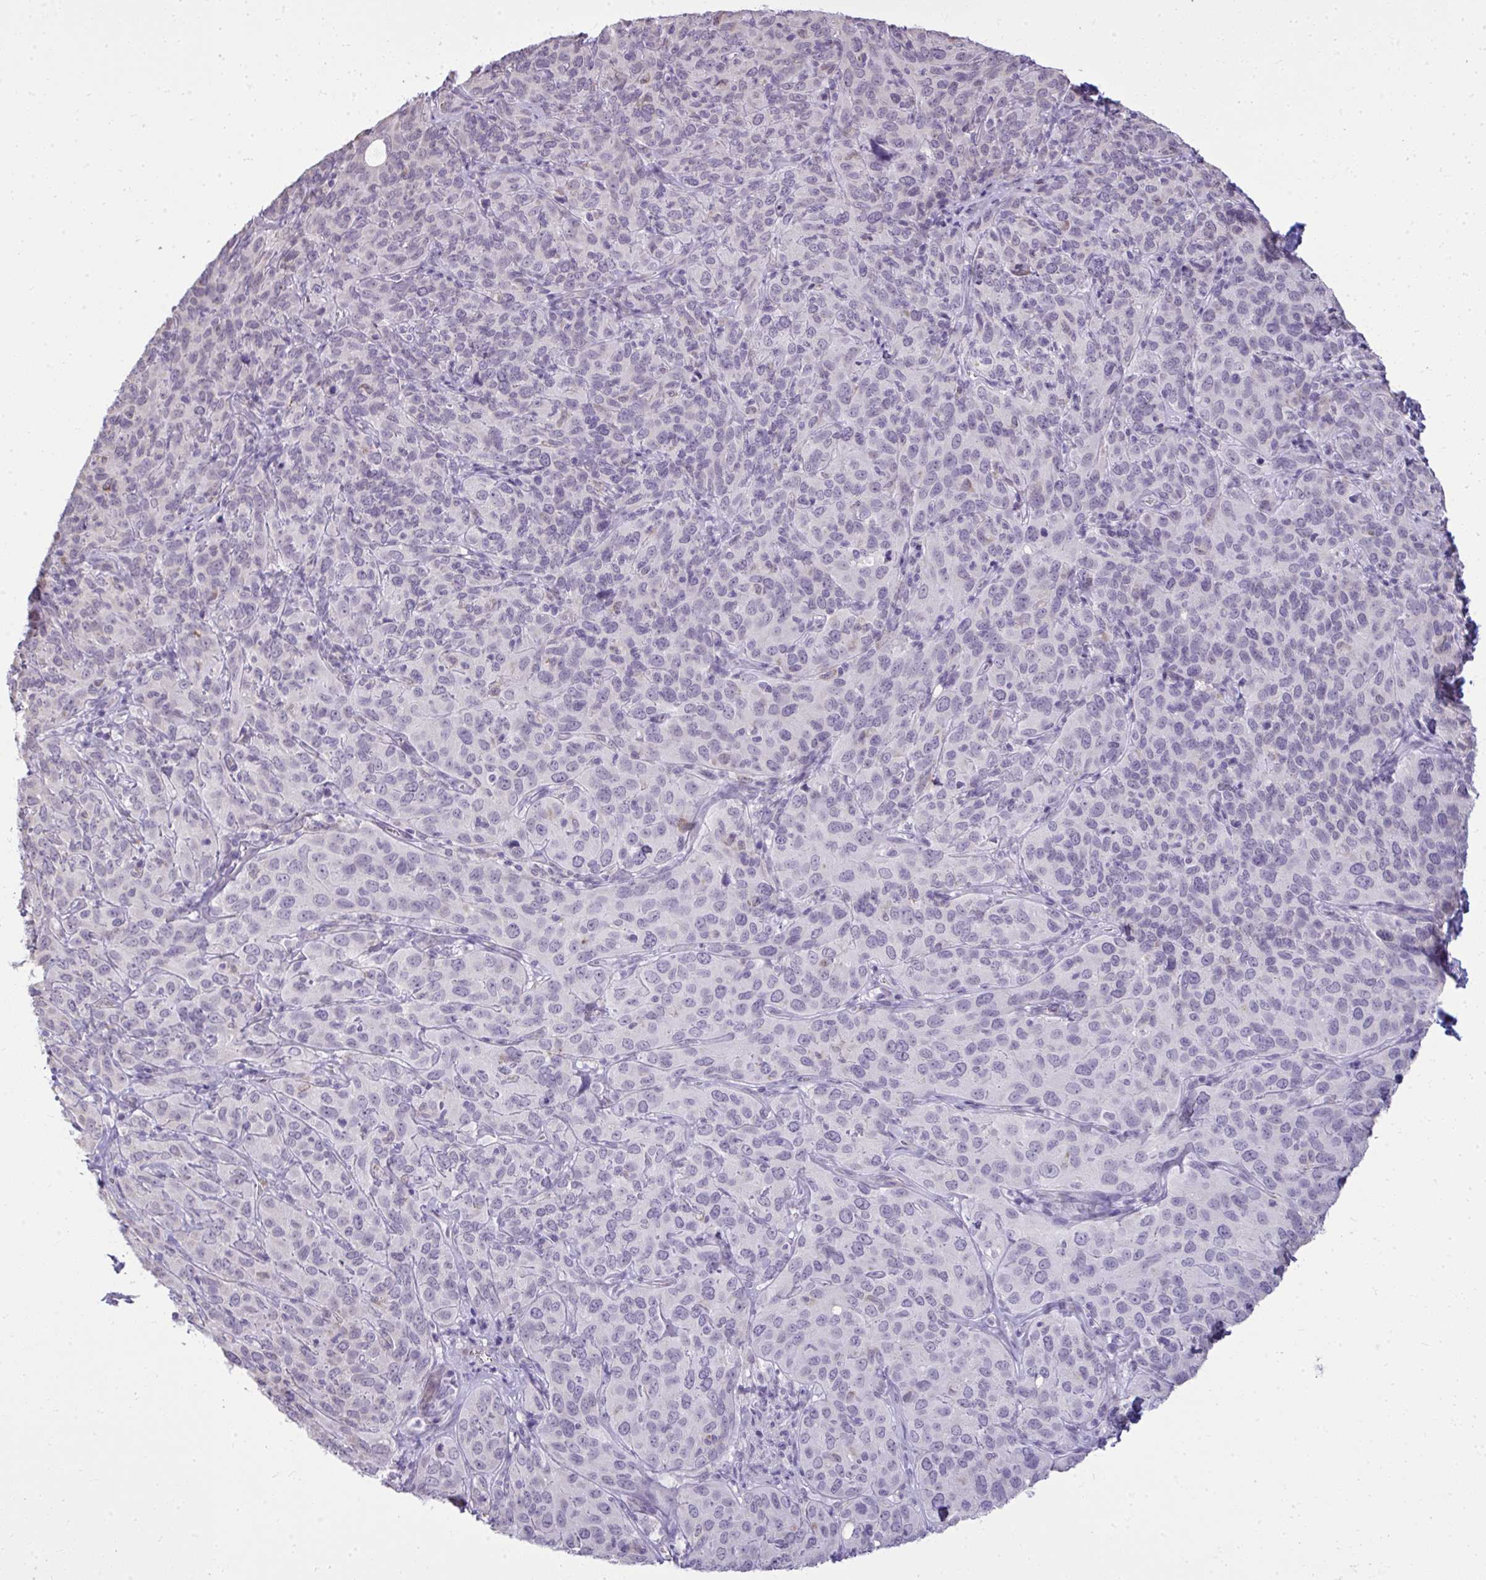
{"staining": {"intensity": "negative", "quantity": "none", "location": "none"}, "tissue": "cervical cancer", "cell_type": "Tumor cells", "image_type": "cancer", "snomed": [{"axis": "morphology", "description": "Squamous cell carcinoma, NOS"}, {"axis": "topography", "description": "Cervix"}], "caption": "Immunohistochemical staining of squamous cell carcinoma (cervical) demonstrates no significant staining in tumor cells.", "gene": "NPPA", "patient": {"sex": "female", "age": 51}}